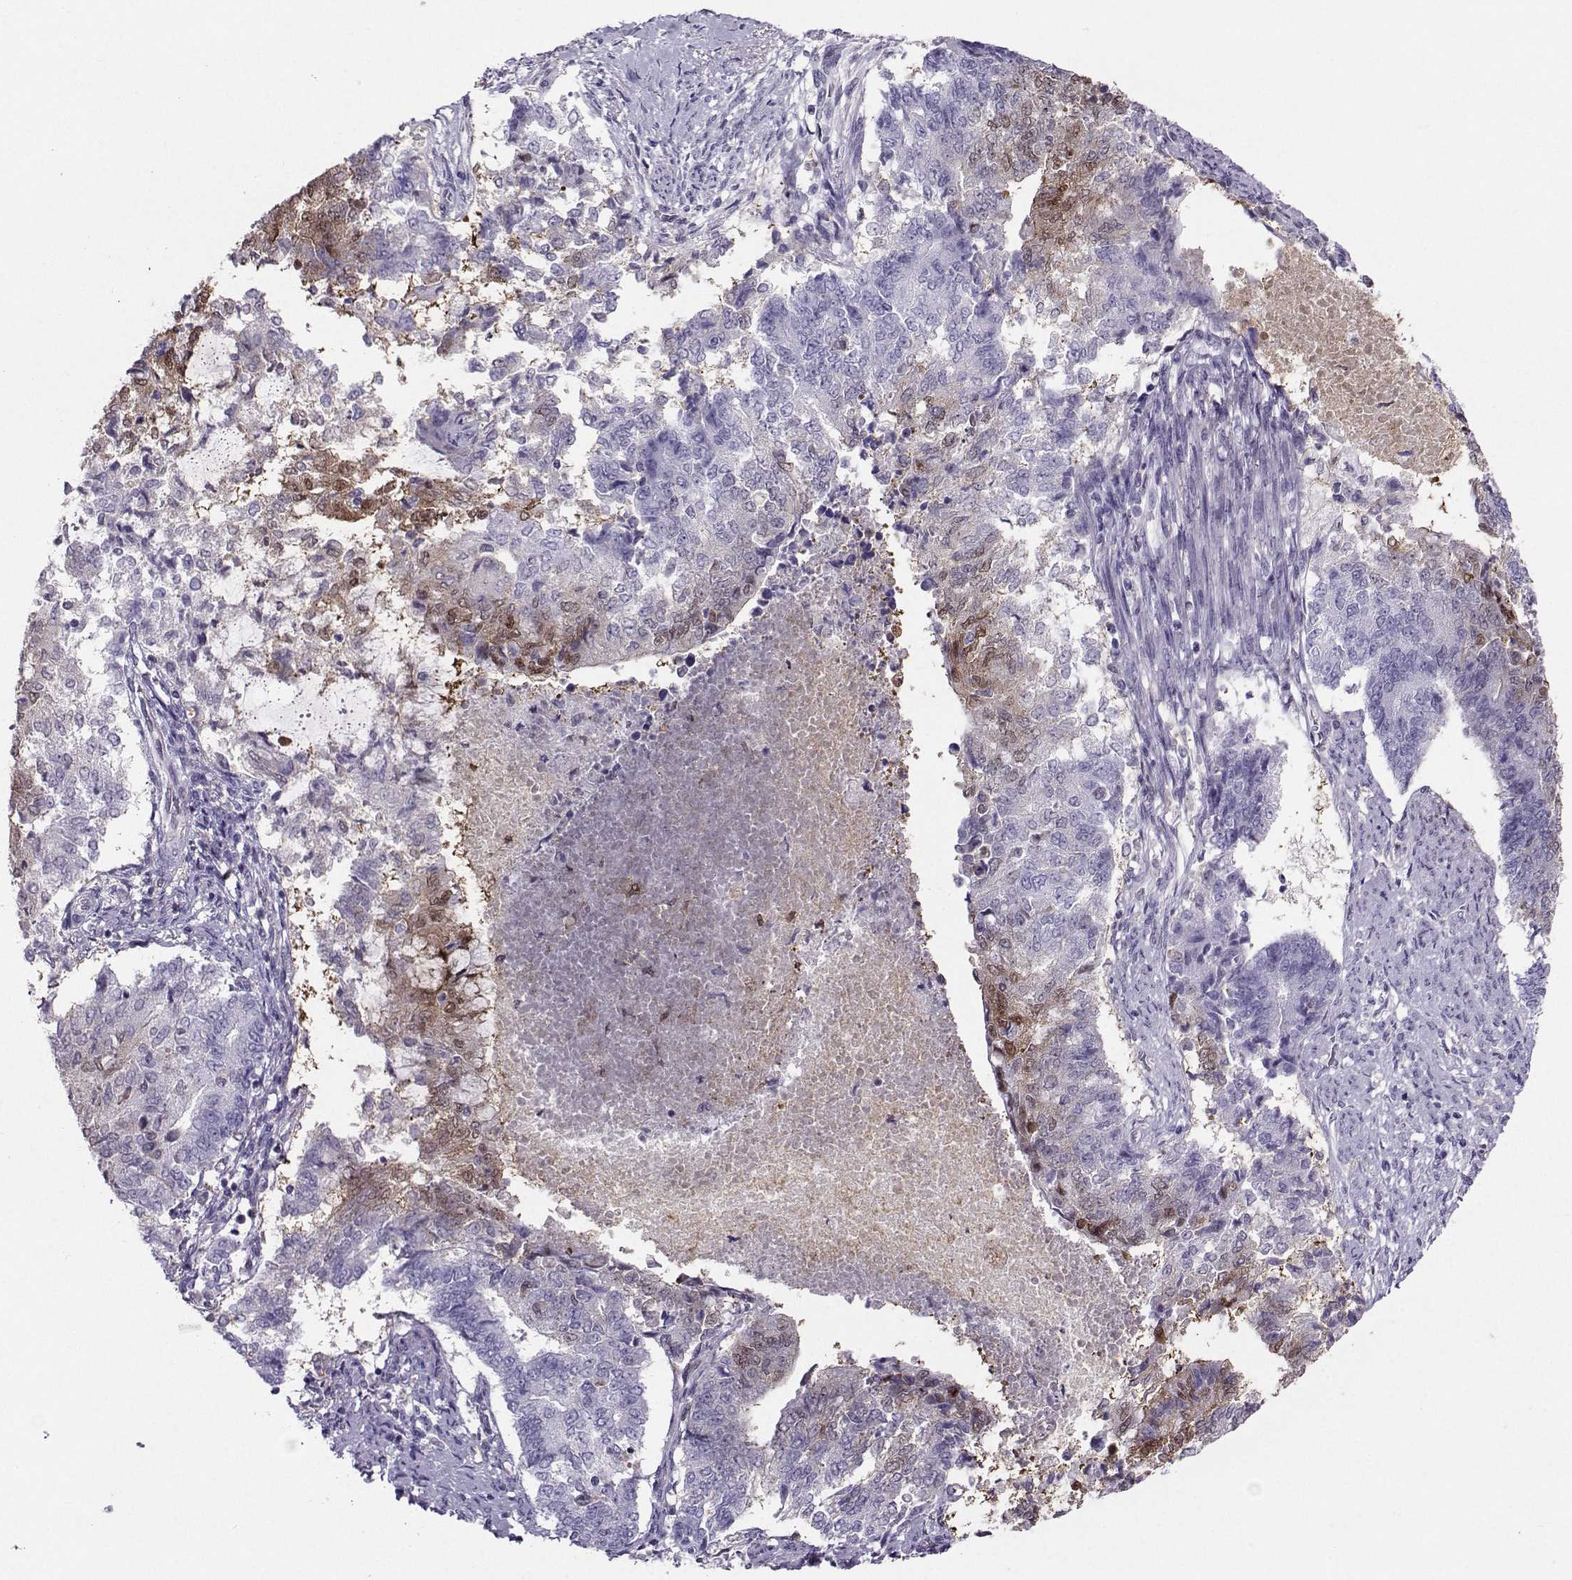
{"staining": {"intensity": "moderate", "quantity": "<25%", "location": "nuclear"}, "tissue": "endometrial cancer", "cell_type": "Tumor cells", "image_type": "cancer", "snomed": [{"axis": "morphology", "description": "Adenocarcinoma, NOS"}, {"axis": "topography", "description": "Endometrium"}], "caption": "A brown stain shows moderate nuclear staining of a protein in endometrial cancer (adenocarcinoma) tumor cells.", "gene": "PGK1", "patient": {"sex": "female", "age": 65}}